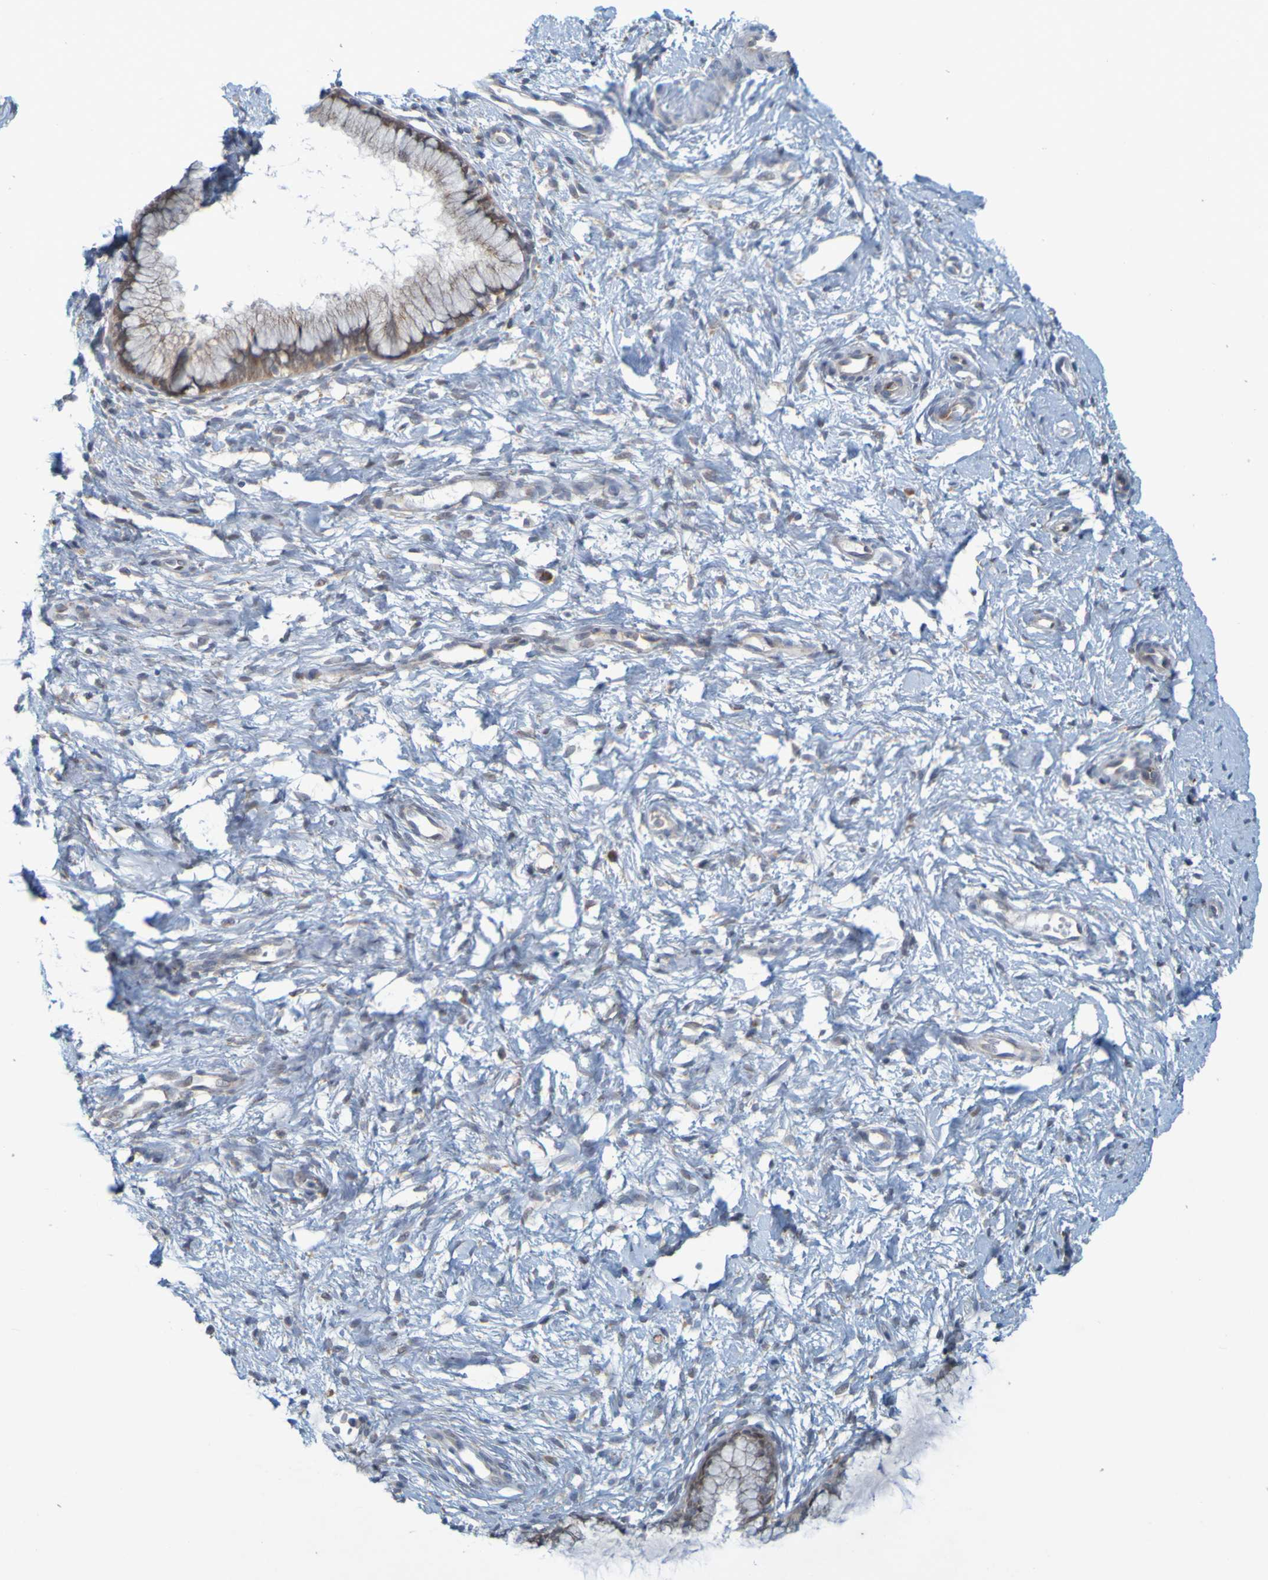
{"staining": {"intensity": "moderate", "quantity": ">75%", "location": "cytoplasmic/membranous"}, "tissue": "cervix", "cell_type": "Glandular cells", "image_type": "normal", "snomed": [{"axis": "morphology", "description": "Normal tissue, NOS"}, {"axis": "topography", "description": "Cervix"}], "caption": "A brown stain highlights moderate cytoplasmic/membranous positivity of a protein in glandular cells of benign cervix. The protein is stained brown, and the nuclei are stained in blue (DAB IHC with brightfield microscopy, high magnification).", "gene": "MOGS", "patient": {"sex": "female", "age": 65}}